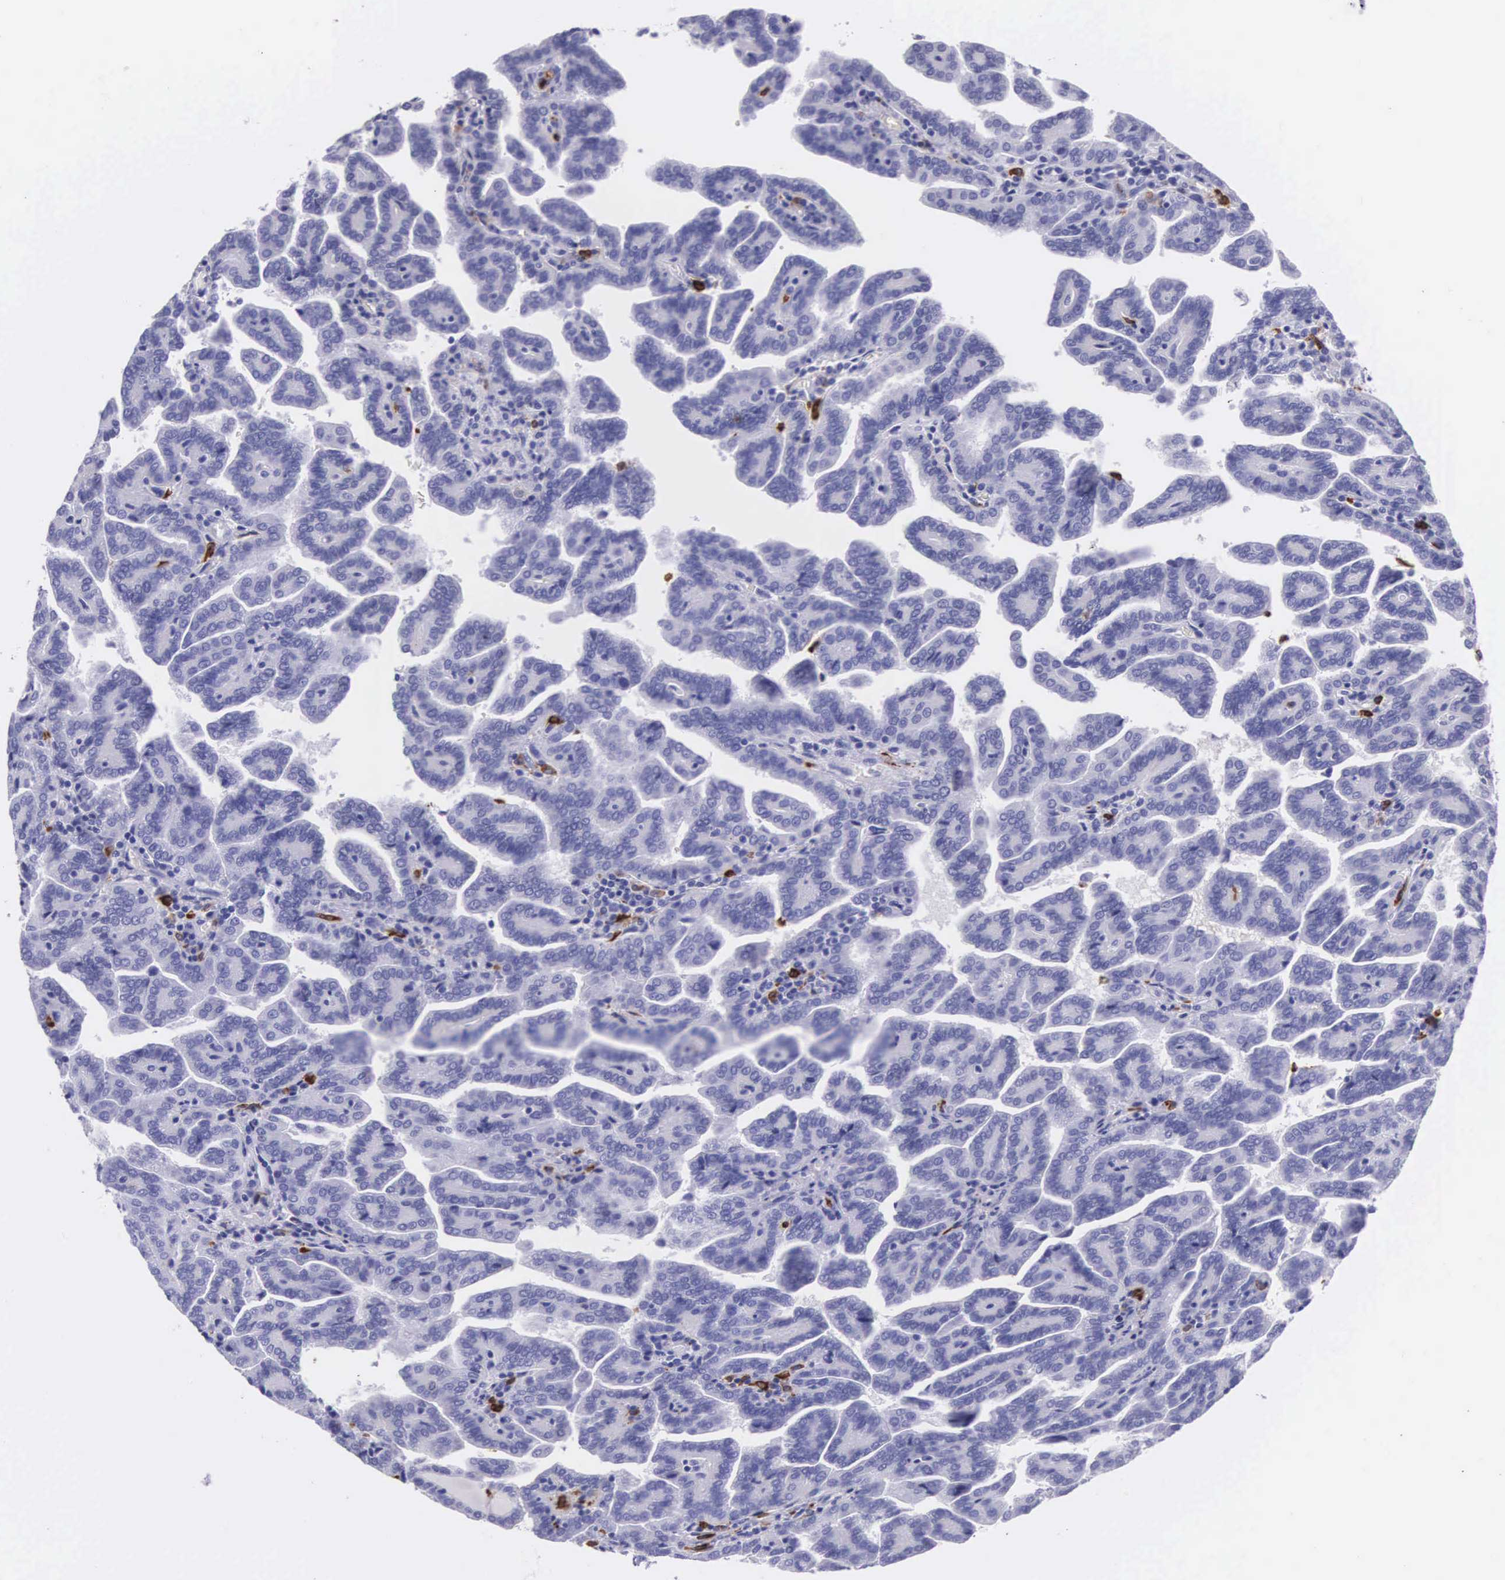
{"staining": {"intensity": "negative", "quantity": "none", "location": "none"}, "tissue": "renal cancer", "cell_type": "Tumor cells", "image_type": "cancer", "snomed": [{"axis": "morphology", "description": "Adenocarcinoma, NOS"}, {"axis": "topography", "description": "Kidney"}], "caption": "An immunohistochemistry (IHC) photomicrograph of adenocarcinoma (renal) is shown. There is no staining in tumor cells of adenocarcinoma (renal).", "gene": "FCN1", "patient": {"sex": "male", "age": 61}}